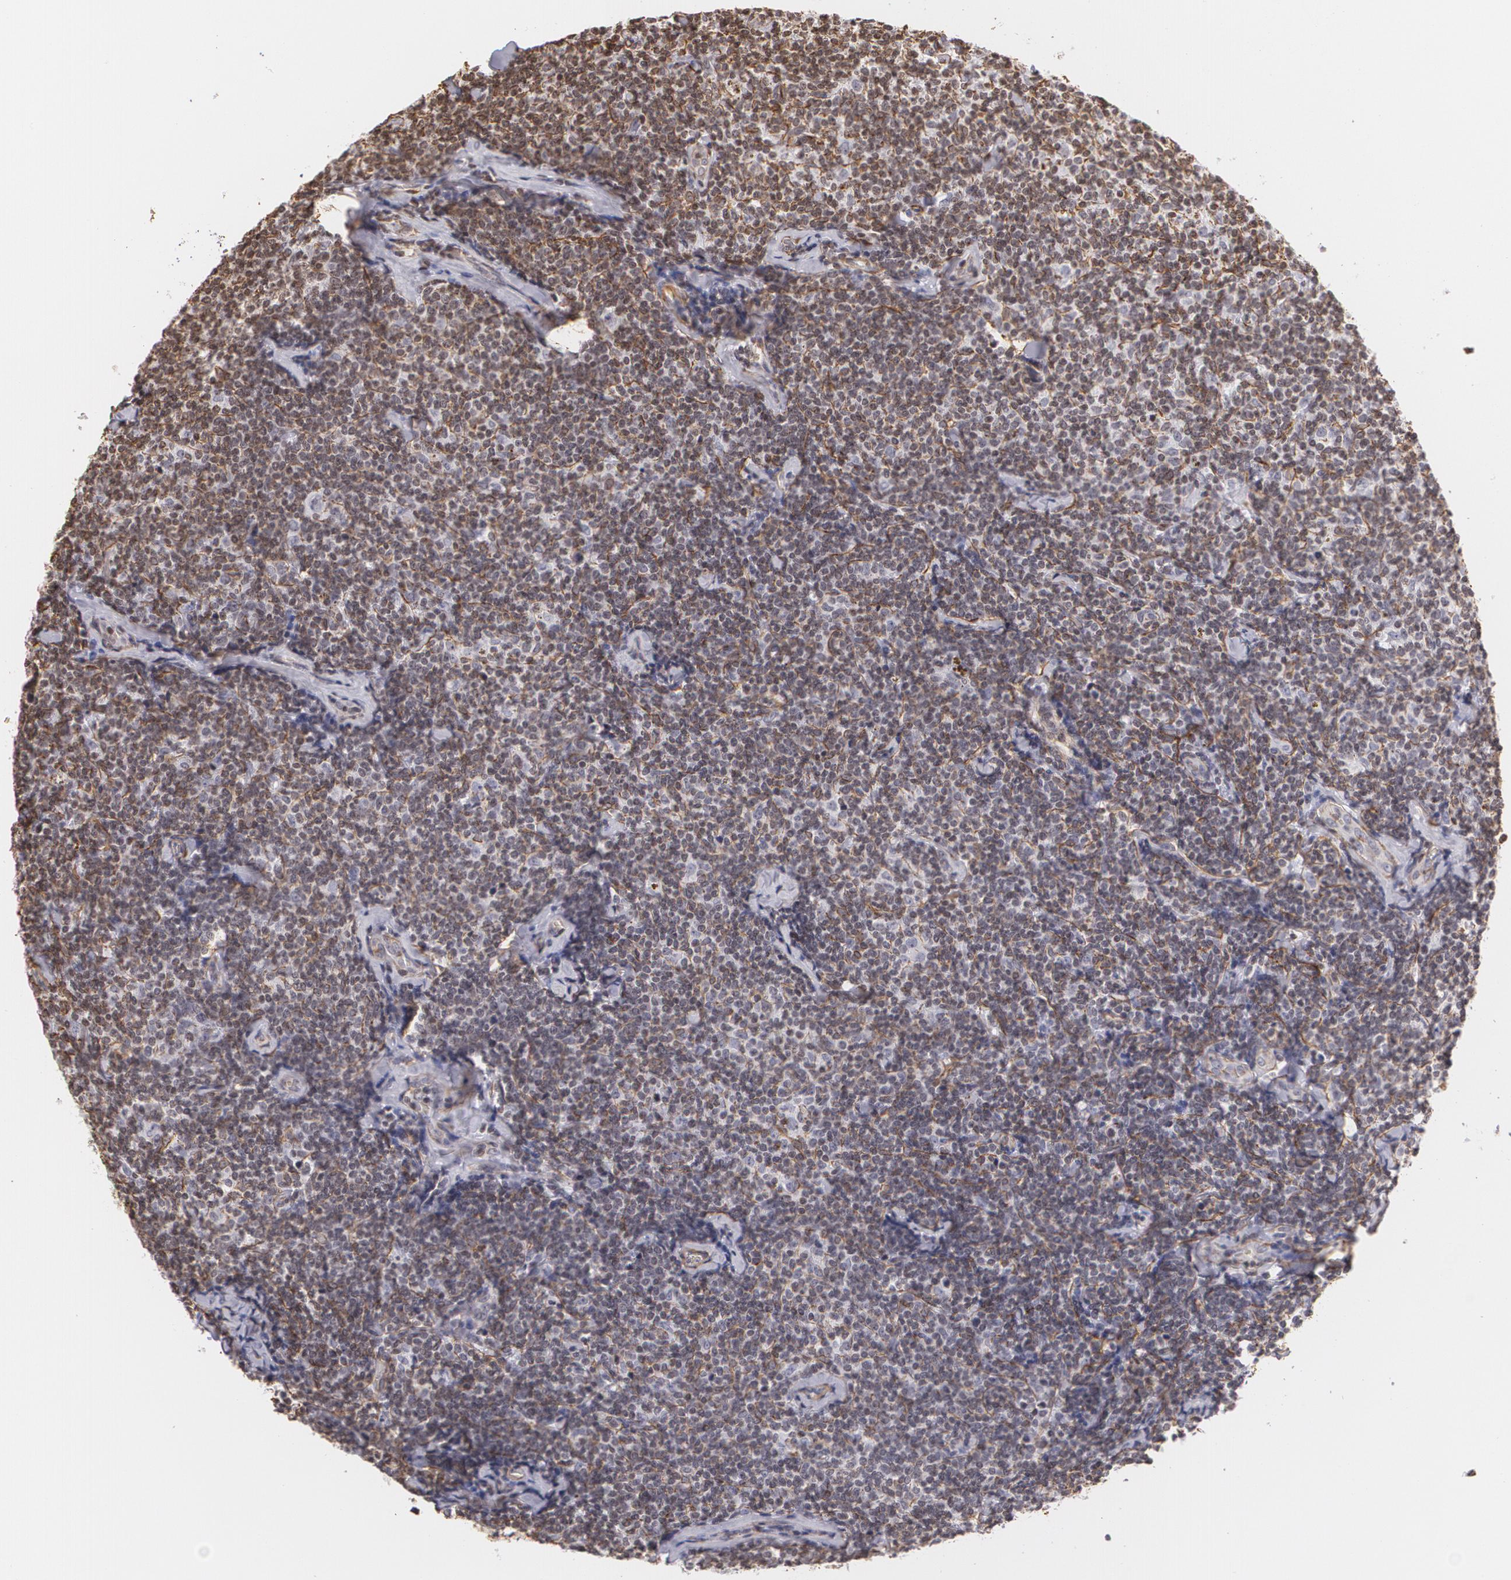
{"staining": {"intensity": "weak", "quantity": "25%-75%", "location": "cytoplasmic/membranous"}, "tissue": "lymphoma", "cell_type": "Tumor cells", "image_type": "cancer", "snomed": [{"axis": "morphology", "description": "Malignant lymphoma, non-Hodgkin's type, Low grade"}, {"axis": "topography", "description": "Lymph node"}], "caption": "IHC image of human malignant lymphoma, non-Hodgkin's type (low-grade) stained for a protein (brown), which exhibits low levels of weak cytoplasmic/membranous positivity in about 25%-75% of tumor cells.", "gene": "VAMP1", "patient": {"sex": "female", "age": 56}}